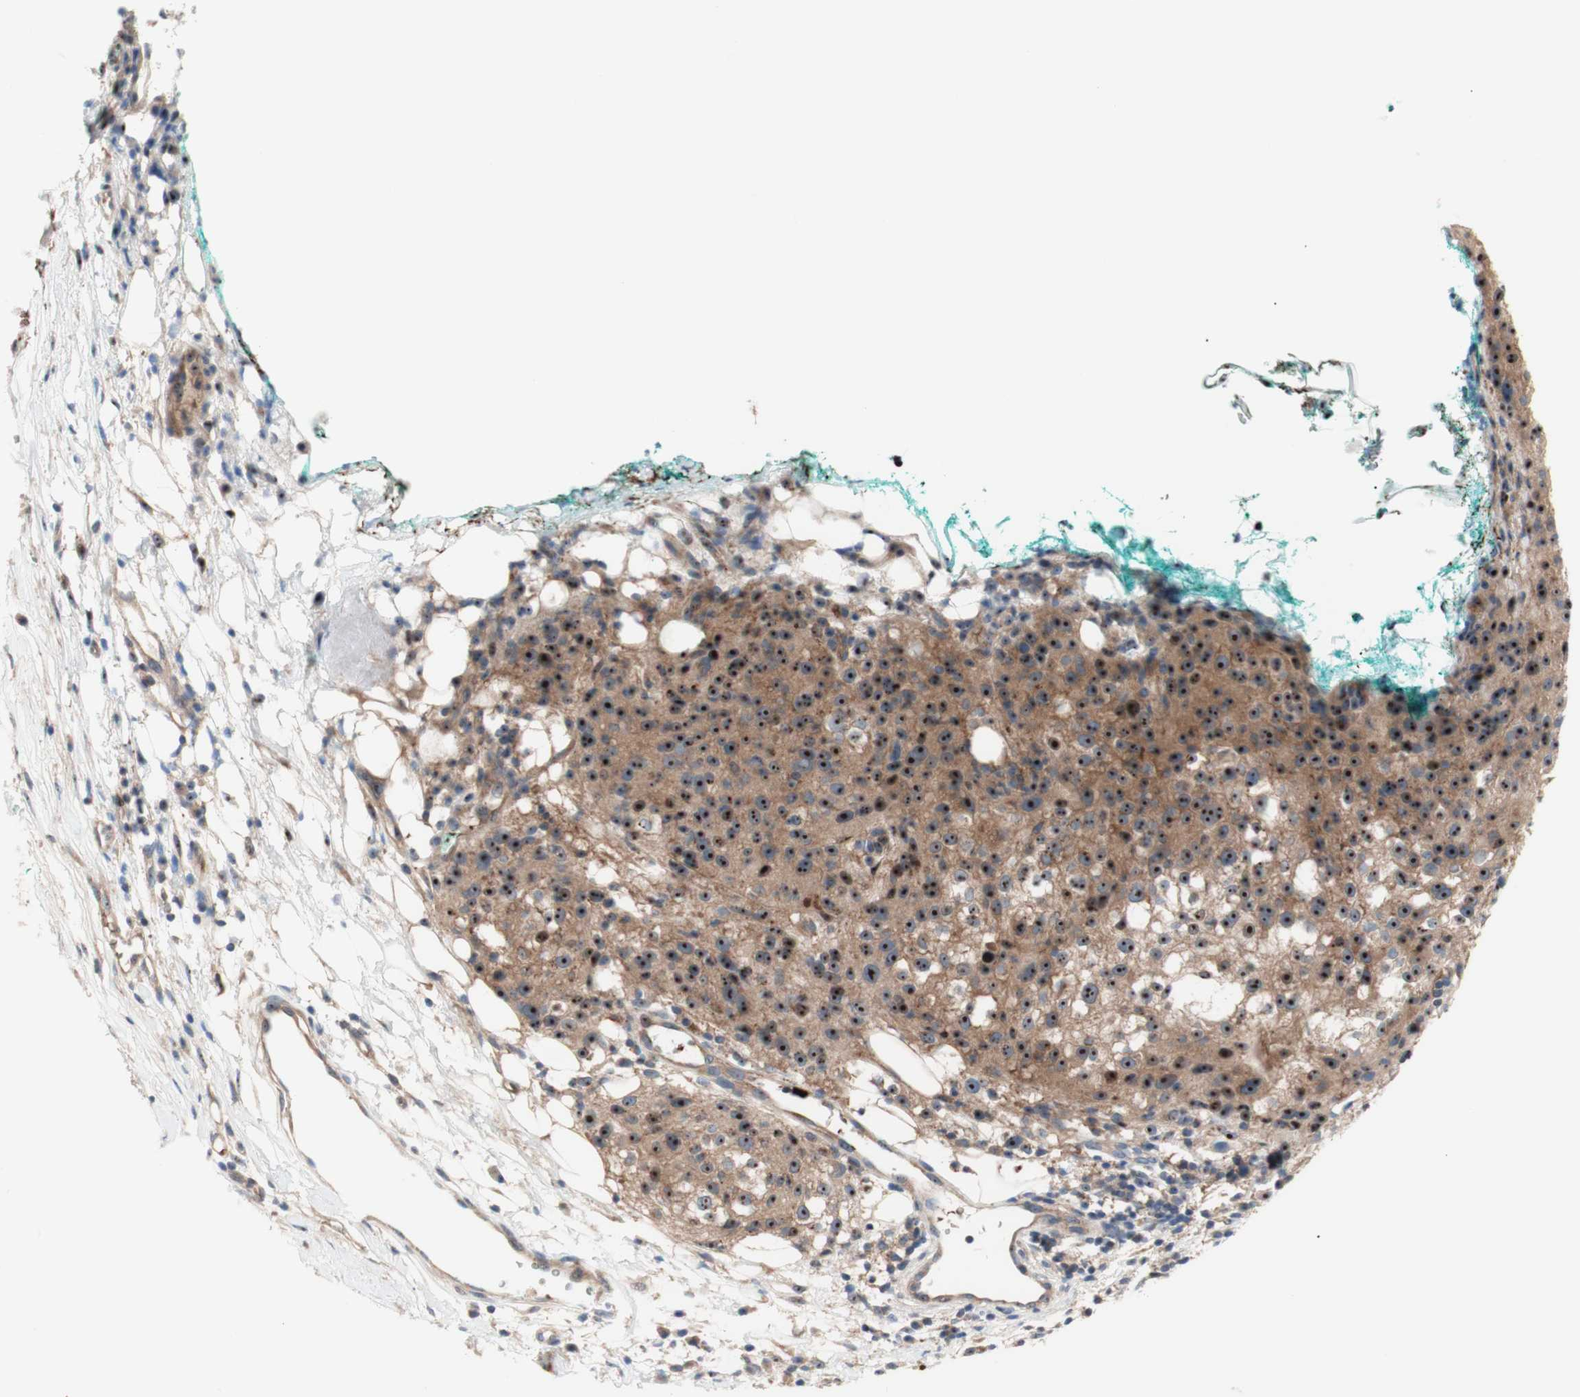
{"staining": {"intensity": "strong", "quantity": ">75%", "location": "cytoplasmic/membranous,nuclear"}, "tissue": "melanoma", "cell_type": "Tumor cells", "image_type": "cancer", "snomed": [{"axis": "morphology", "description": "Necrosis, NOS"}, {"axis": "morphology", "description": "Malignant melanoma, NOS"}, {"axis": "topography", "description": "Skin"}], "caption": "The photomicrograph shows staining of malignant melanoma, revealing strong cytoplasmic/membranous and nuclear protein positivity (brown color) within tumor cells.", "gene": "USP9X", "patient": {"sex": "female", "age": 87}}